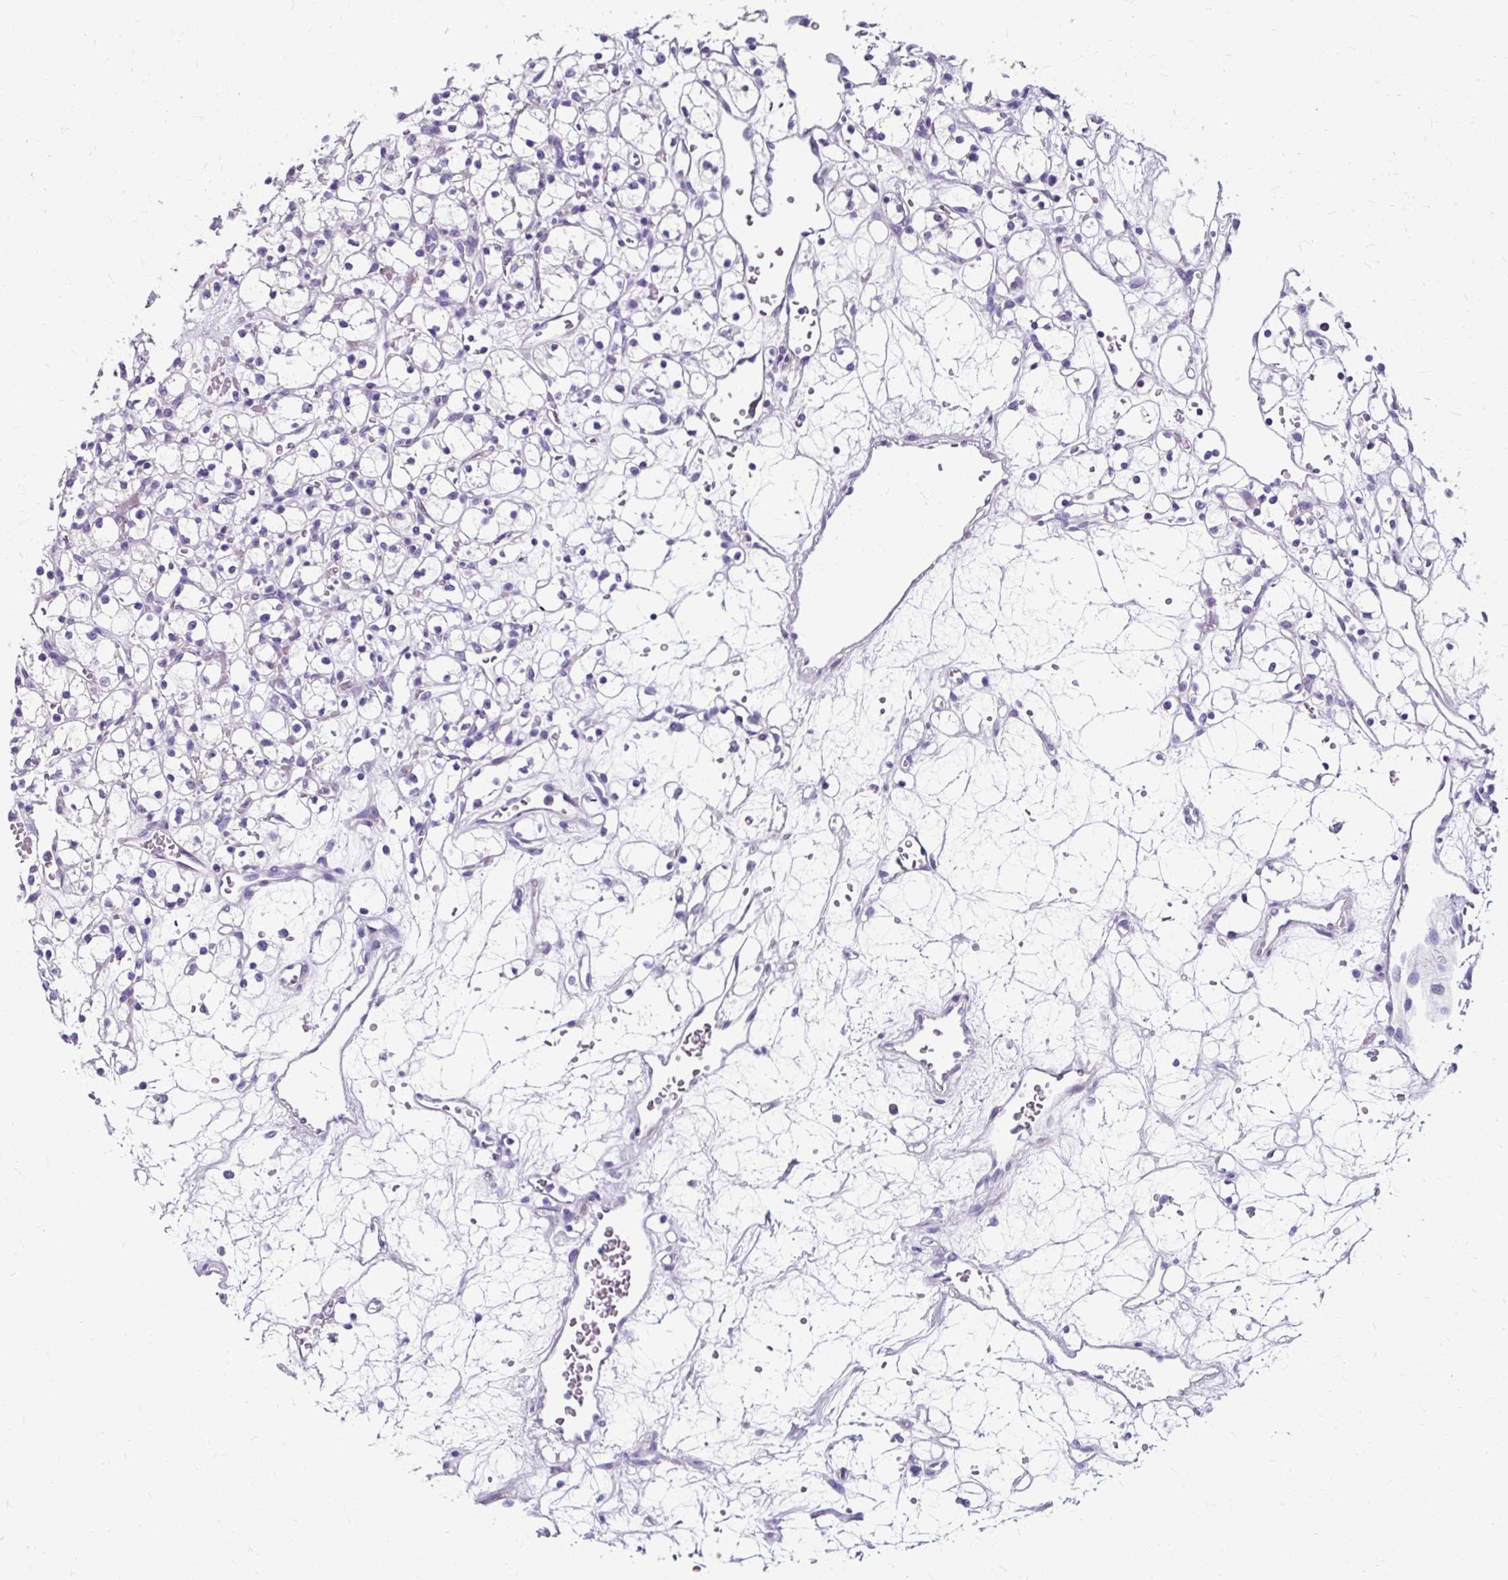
{"staining": {"intensity": "negative", "quantity": "none", "location": "none"}, "tissue": "renal cancer", "cell_type": "Tumor cells", "image_type": "cancer", "snomed": [{"axis": "morphology", "description": "Adenocarcinoma, NOS"}, {"axis": "topography", "description": "Kidney"}], "caption": "DAB (3,3'-diaminobenzidine) immunohistochemical staining of adenocarcinoma (renal) exhibits no significant expression in tumor cells.", "gene": "ZNF555", "patient": {"sex": "female", "age": 59}}